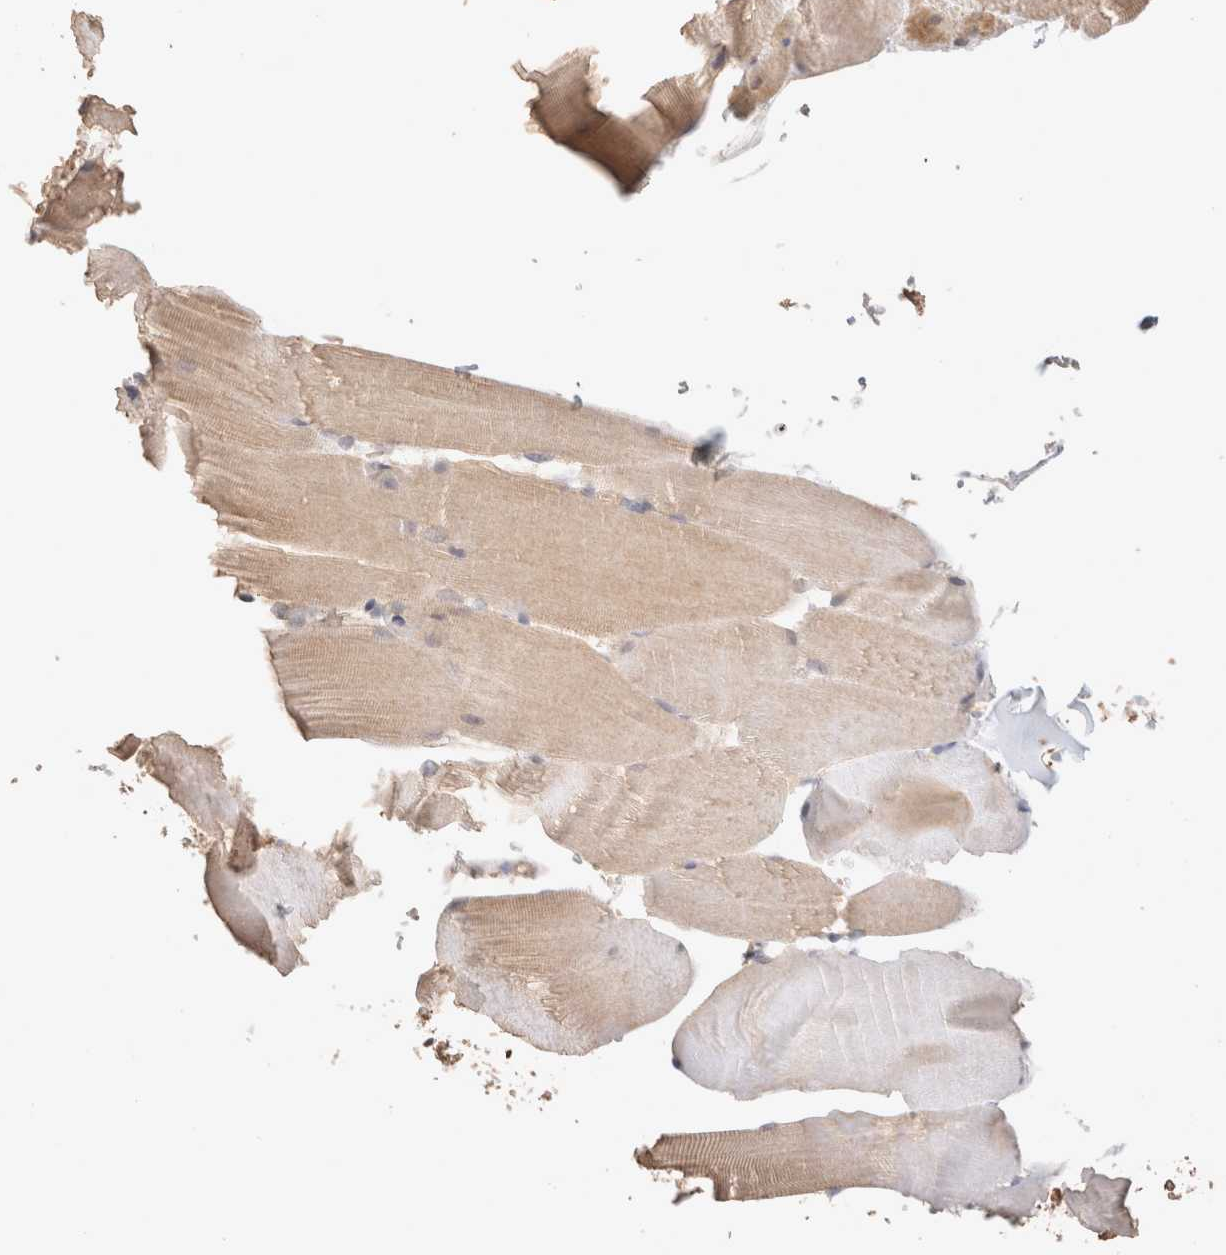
{"staining": {"intensity": "weak", "quantity": "<25%", "location": "cytoplasmic/membranous"}, "tissue": "skeletal muscle", "cell_type": "Myocytes", "image_type": "normal", "snomed": [{"axis": "morphology", "description": "Normal tissue, NOS"}, {"axis": "topography", "description": "Skeletal muscle"}, {"axis": "topography", "description": "Parathyroid gland"}], "caption": "Immunohistochemistry image of benign human skeletal muscle stained for a protein (brown), which shows no staining in myocytes. The staining was performed using DAB (3,3'-diaminobenzidine) to visualize the protein expression in brown, while the nuclei were stained in blue with hematoxylin (Magnification: 20x).", "gene": "HROB", "patient": {"sex": "female", "age": 37}}